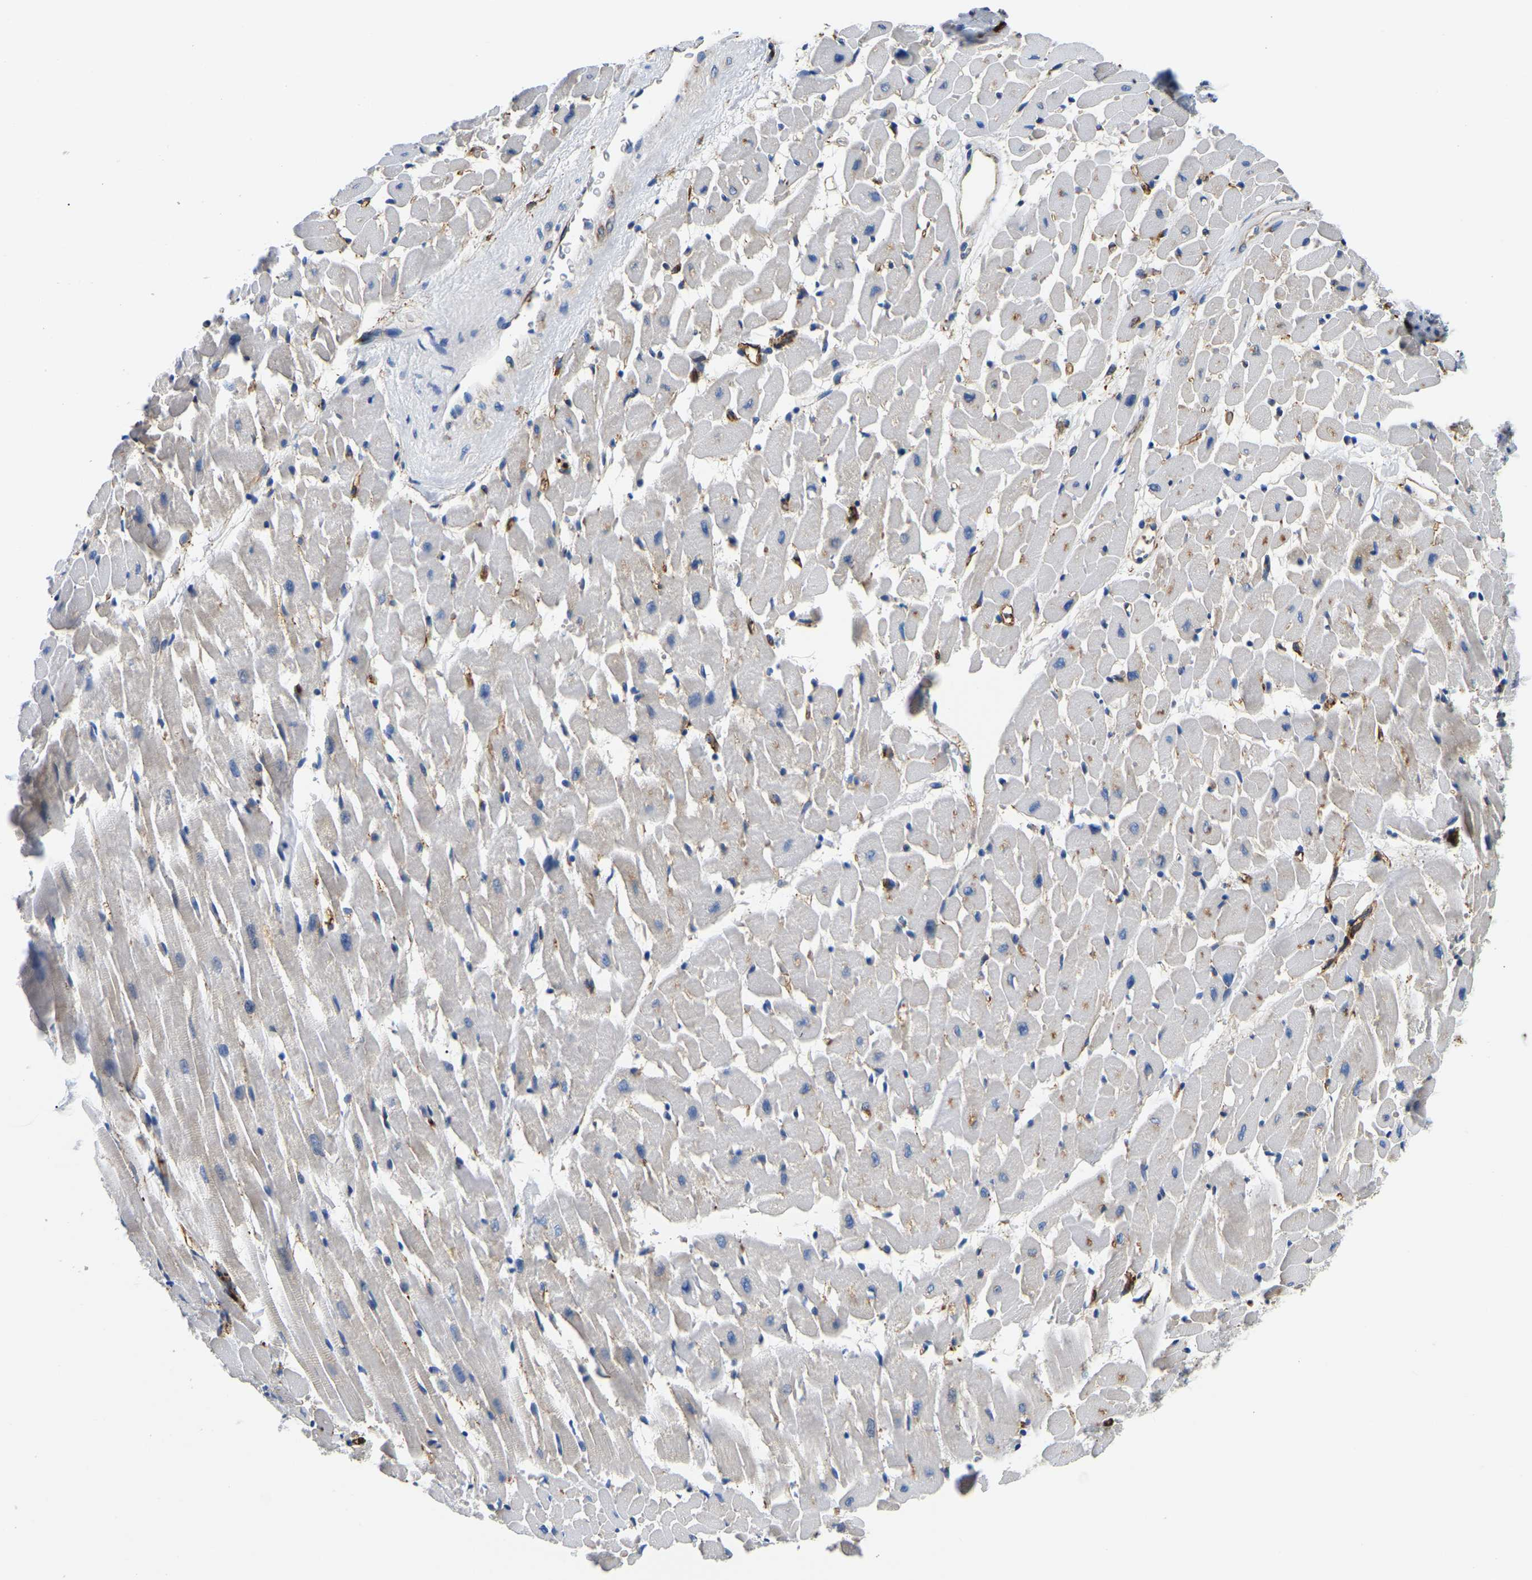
{"staining": {"intensity": "moderate", "quantity": "25%-75%", "location": "cytoplasmic/membranous"}, "tissue": "heart muscle", "cell_type": "Cardiomyocytes", "image_type": "normal", "snomed": [{"axis": "morphology", "description": "Normal tissue, NOS"}, {"axis": "topography", "description": "Heart"}], "caption": "Approximately 25%-75% of cardiomyocytes in normal human heart muscle demonstrate moderate cytoplasmic/membranous protein expression as visualized by brown immunohistochemical staining.", "gene": "DUSP8", "patient": {"sex": "male", "age": 45}}